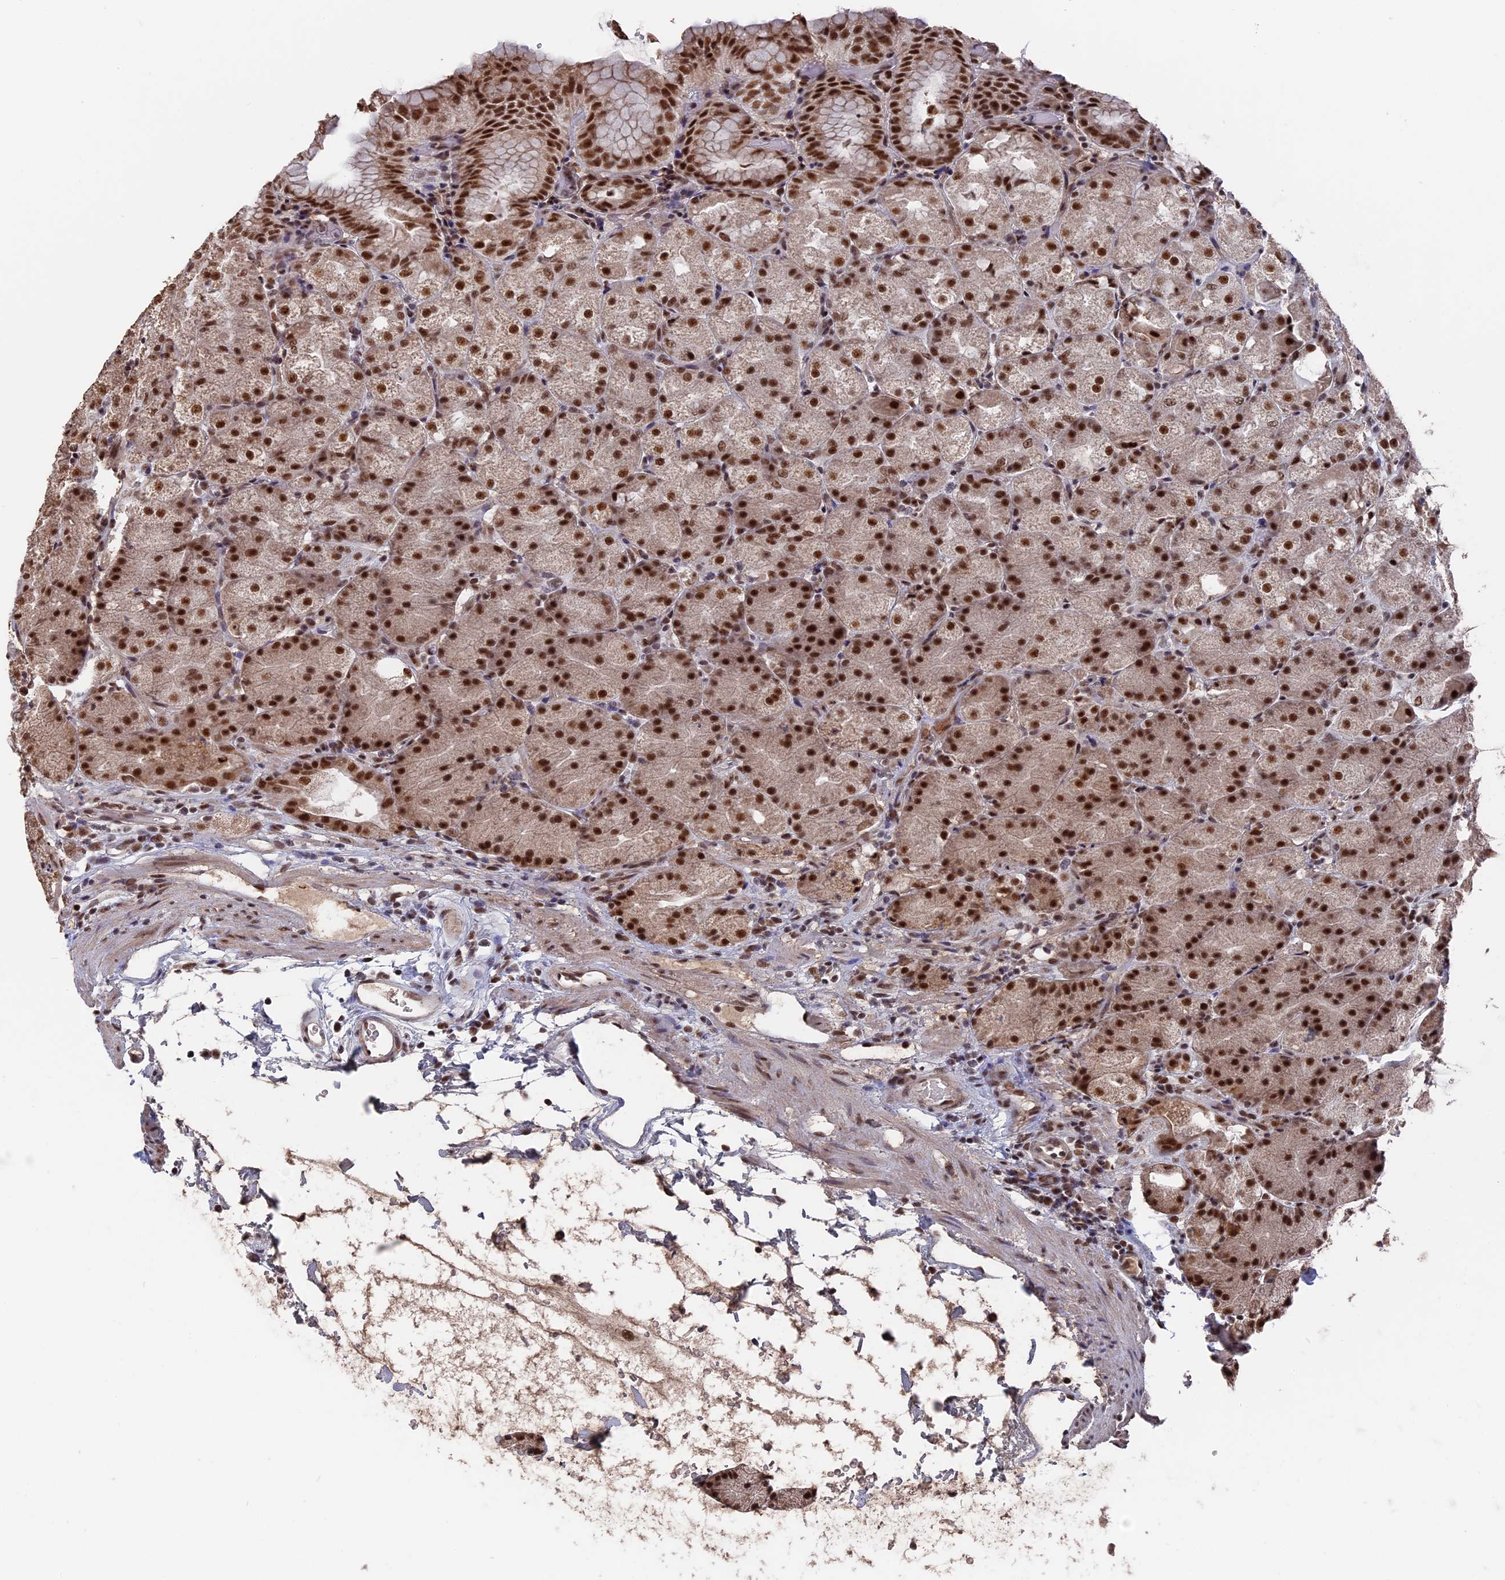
{"staining": {"intensity": "strong", "quantity": ">75%", "location": "nuclear"}, "tissue": "stomach", "cell_type": "Glandular cells", "image_type": "normal", "snomed": [{"axis": "morphology", "description": "Normal tissue, NOS"}, {"axis": "topography", "description": "Stomach, upper"}, {"axis": "topography", "description": "Stomach, lower"}], "caption": "Human stomach stained with a brown dye shows strong nuclear positive expression in approximately >75% of glandular cells.", "gene": "SF3A2", "patient": {"sex": "male", "age": 62}}